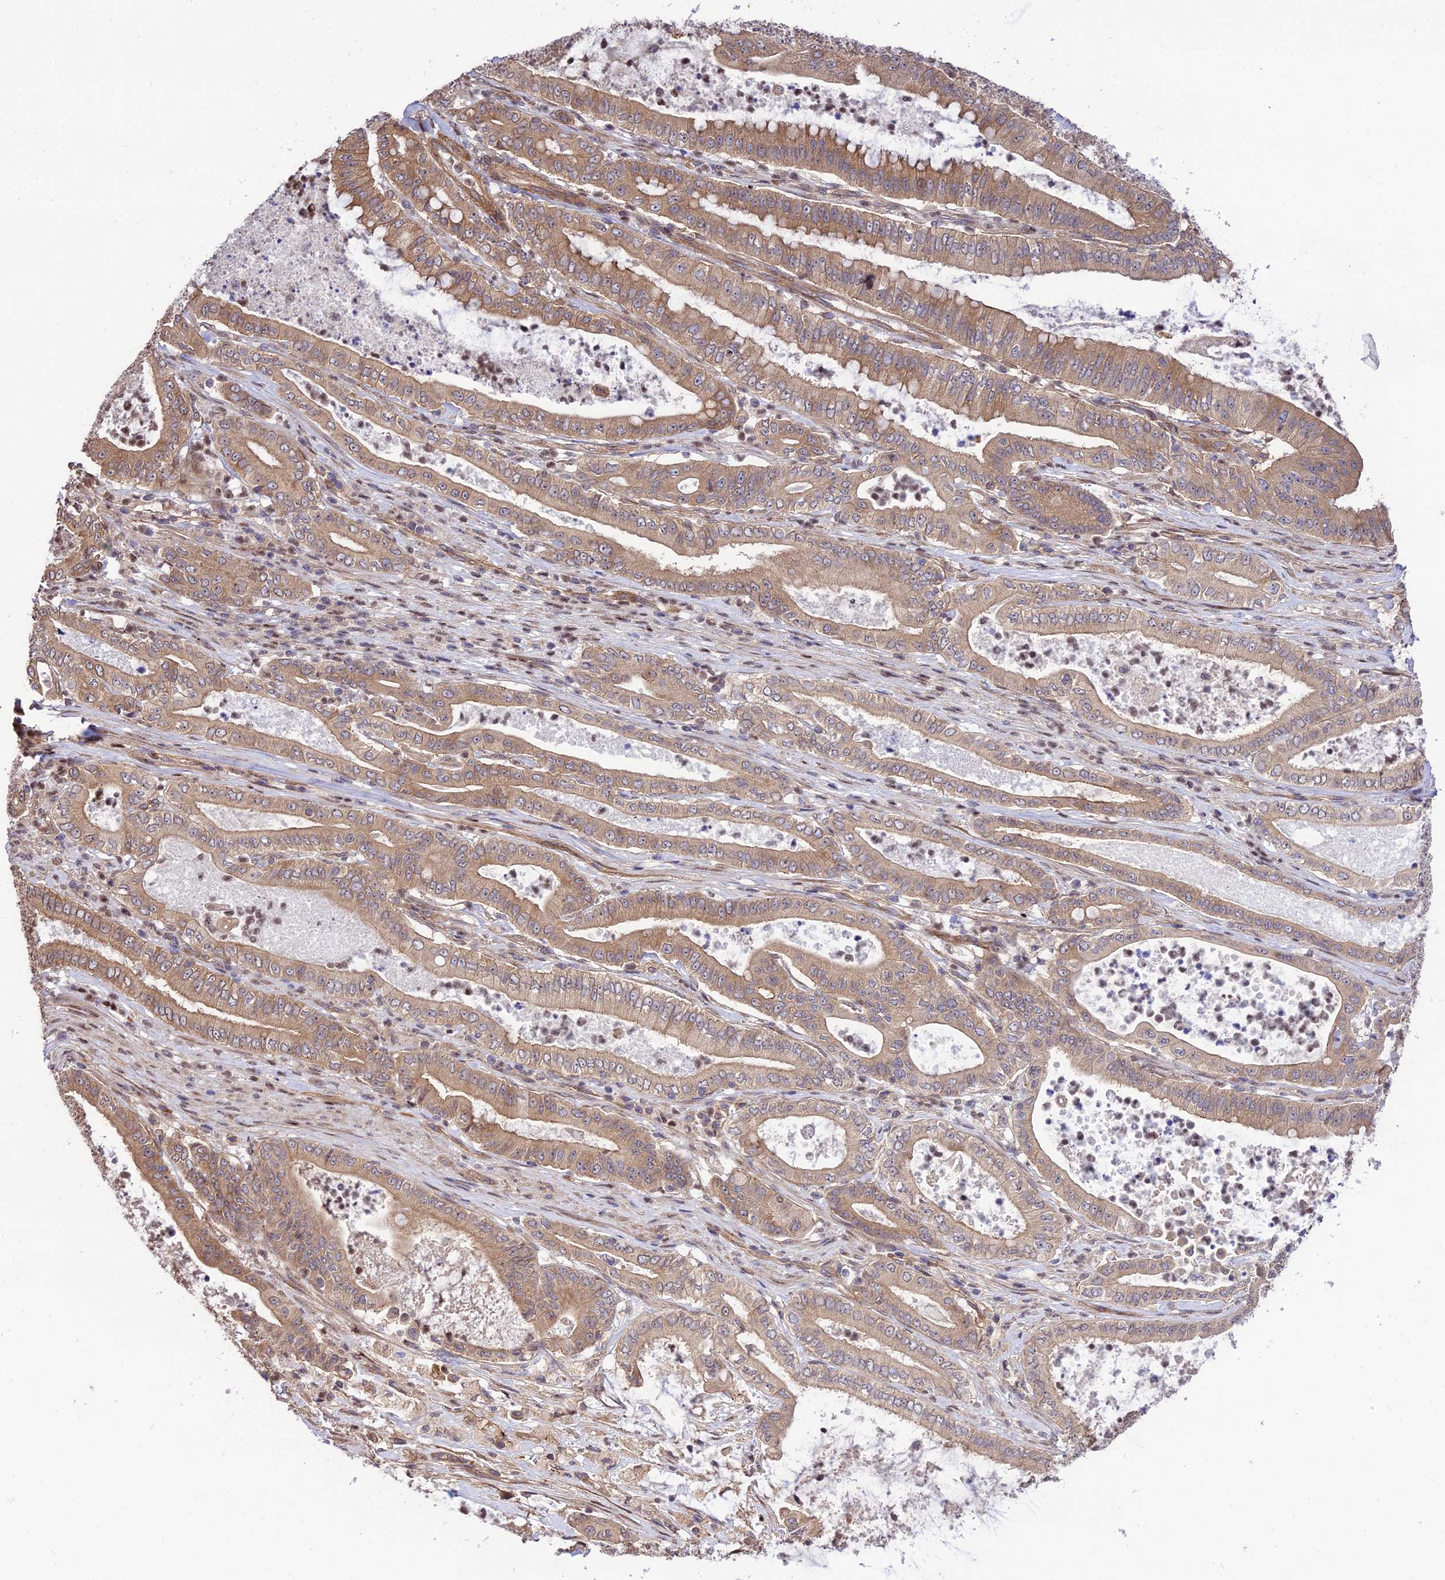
{"staining": {"intensity": "moderate", "quantity": ">75%", "location": "cytoplasmic/membranous"}, "tissue": "pancreatic cancer", "cell_type": "Tumor cells", "image_type": "cancer", "snomed": [{"axis": "morphology", "description": "Adenocarcinoma, NOS"}, {"axis": "topography", "description": "Pancreas"}], "caption": "Approximately >75% of tumor cells in pancreatic cancer exhibit moderate cytoplasmic/membranous protein expression as visualized by brown immunohistochemical staining.", "gene": "SMG6", "patient": {"sex": "male", "age": 71}}